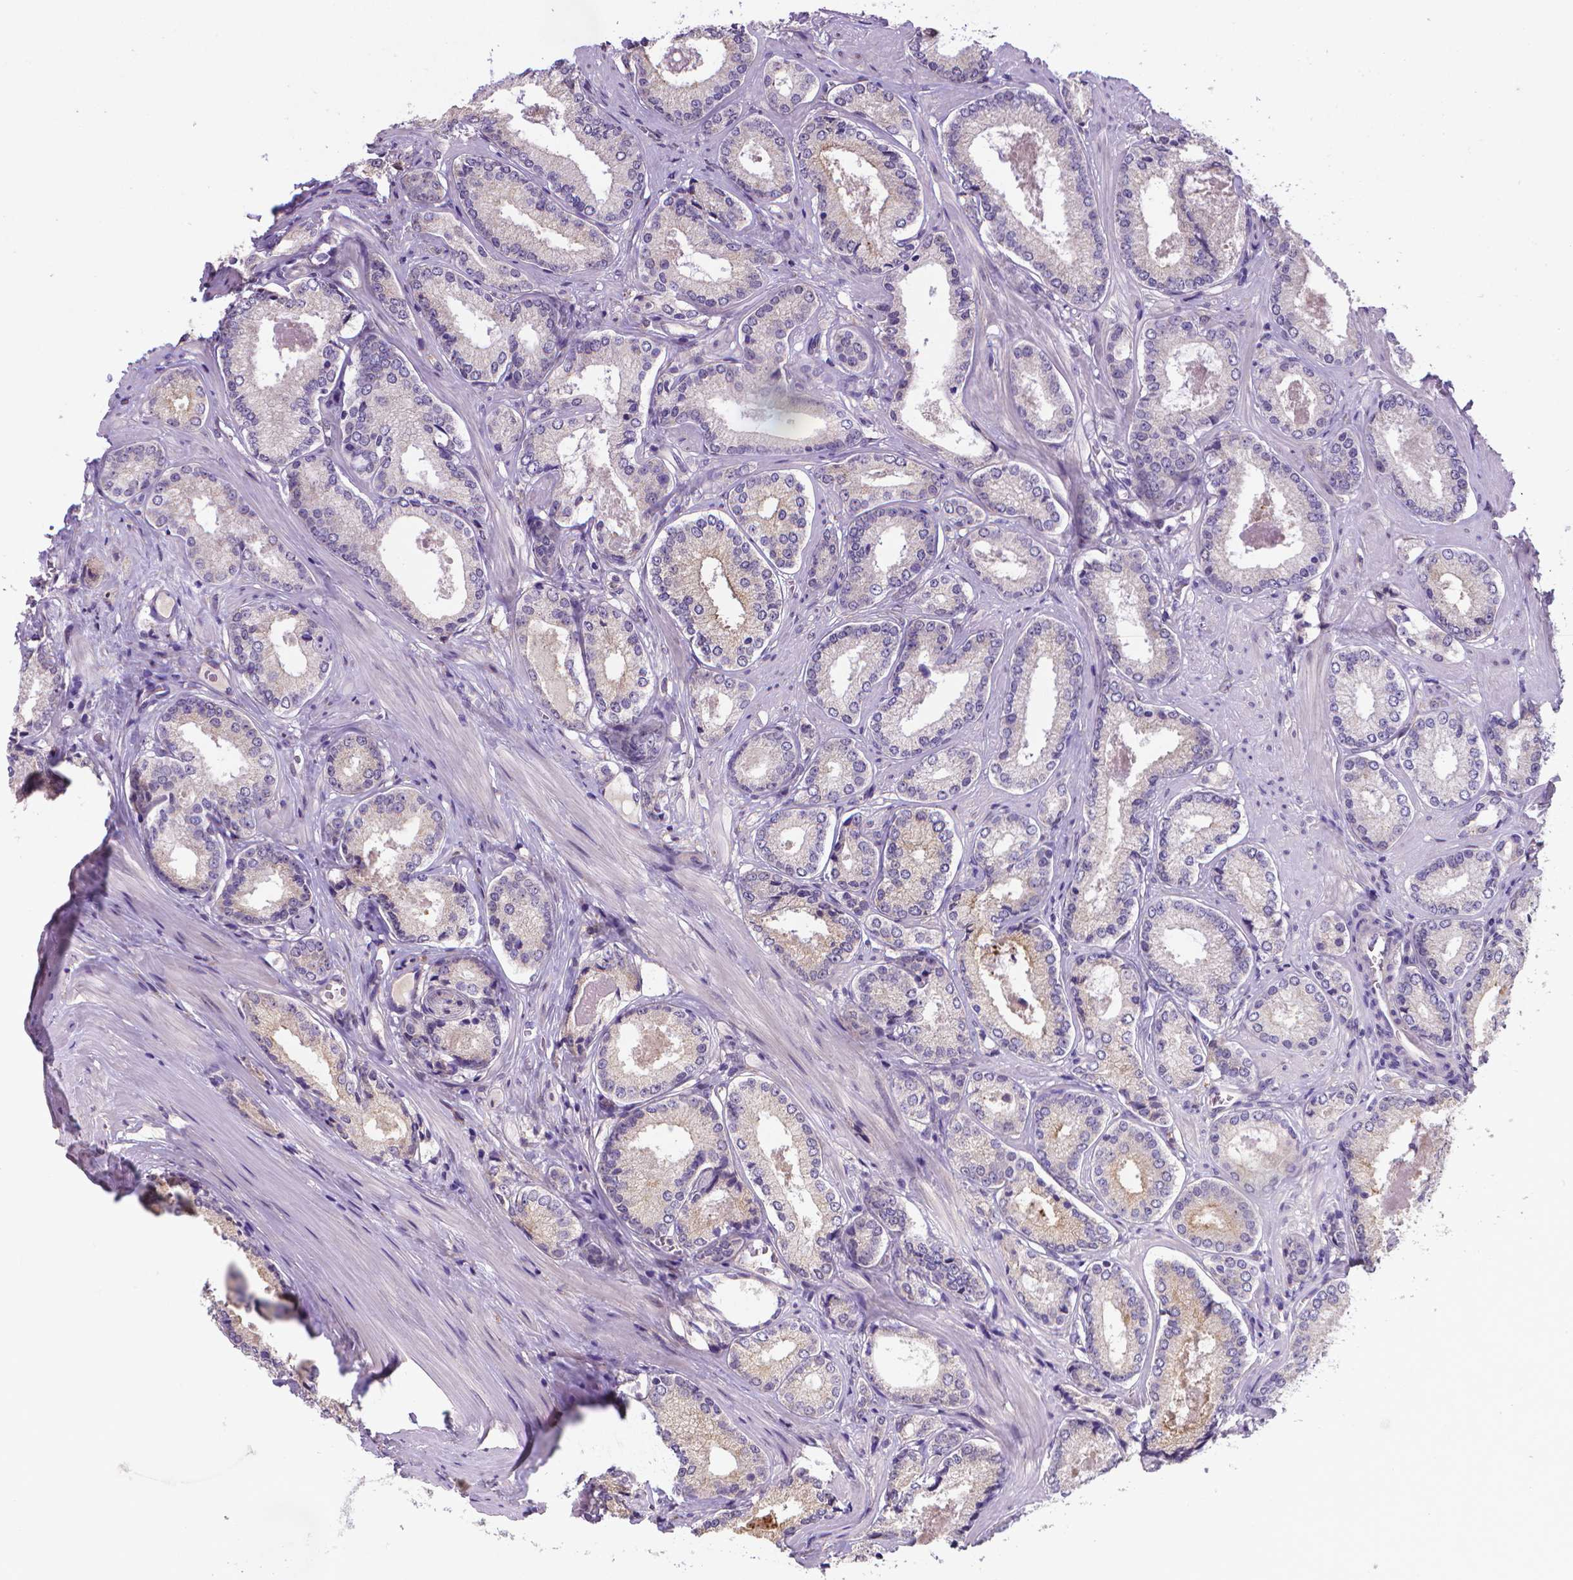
{"staining": {"intensity": "negative", "quantity": "none", "location": "none"}, "tissue": "prostate cancer", "cell_type": "Tumor cells", "image_type": "cancer", "snomed": [{"axis": "morphology", "description": "Adenocarcinoma, Low grade"}, {"axis": "topography", "description": "Prostate"}], "caption": "Immunohistochemical staining of adenocarcinoma (low-grade) (prostate) reveals no significant staining in tumor cells. (DAB IHC visualized using brightfield microscopy, high magnification).", "gene": "GPR63", "patient": {"sex": "male", "age": 56}}